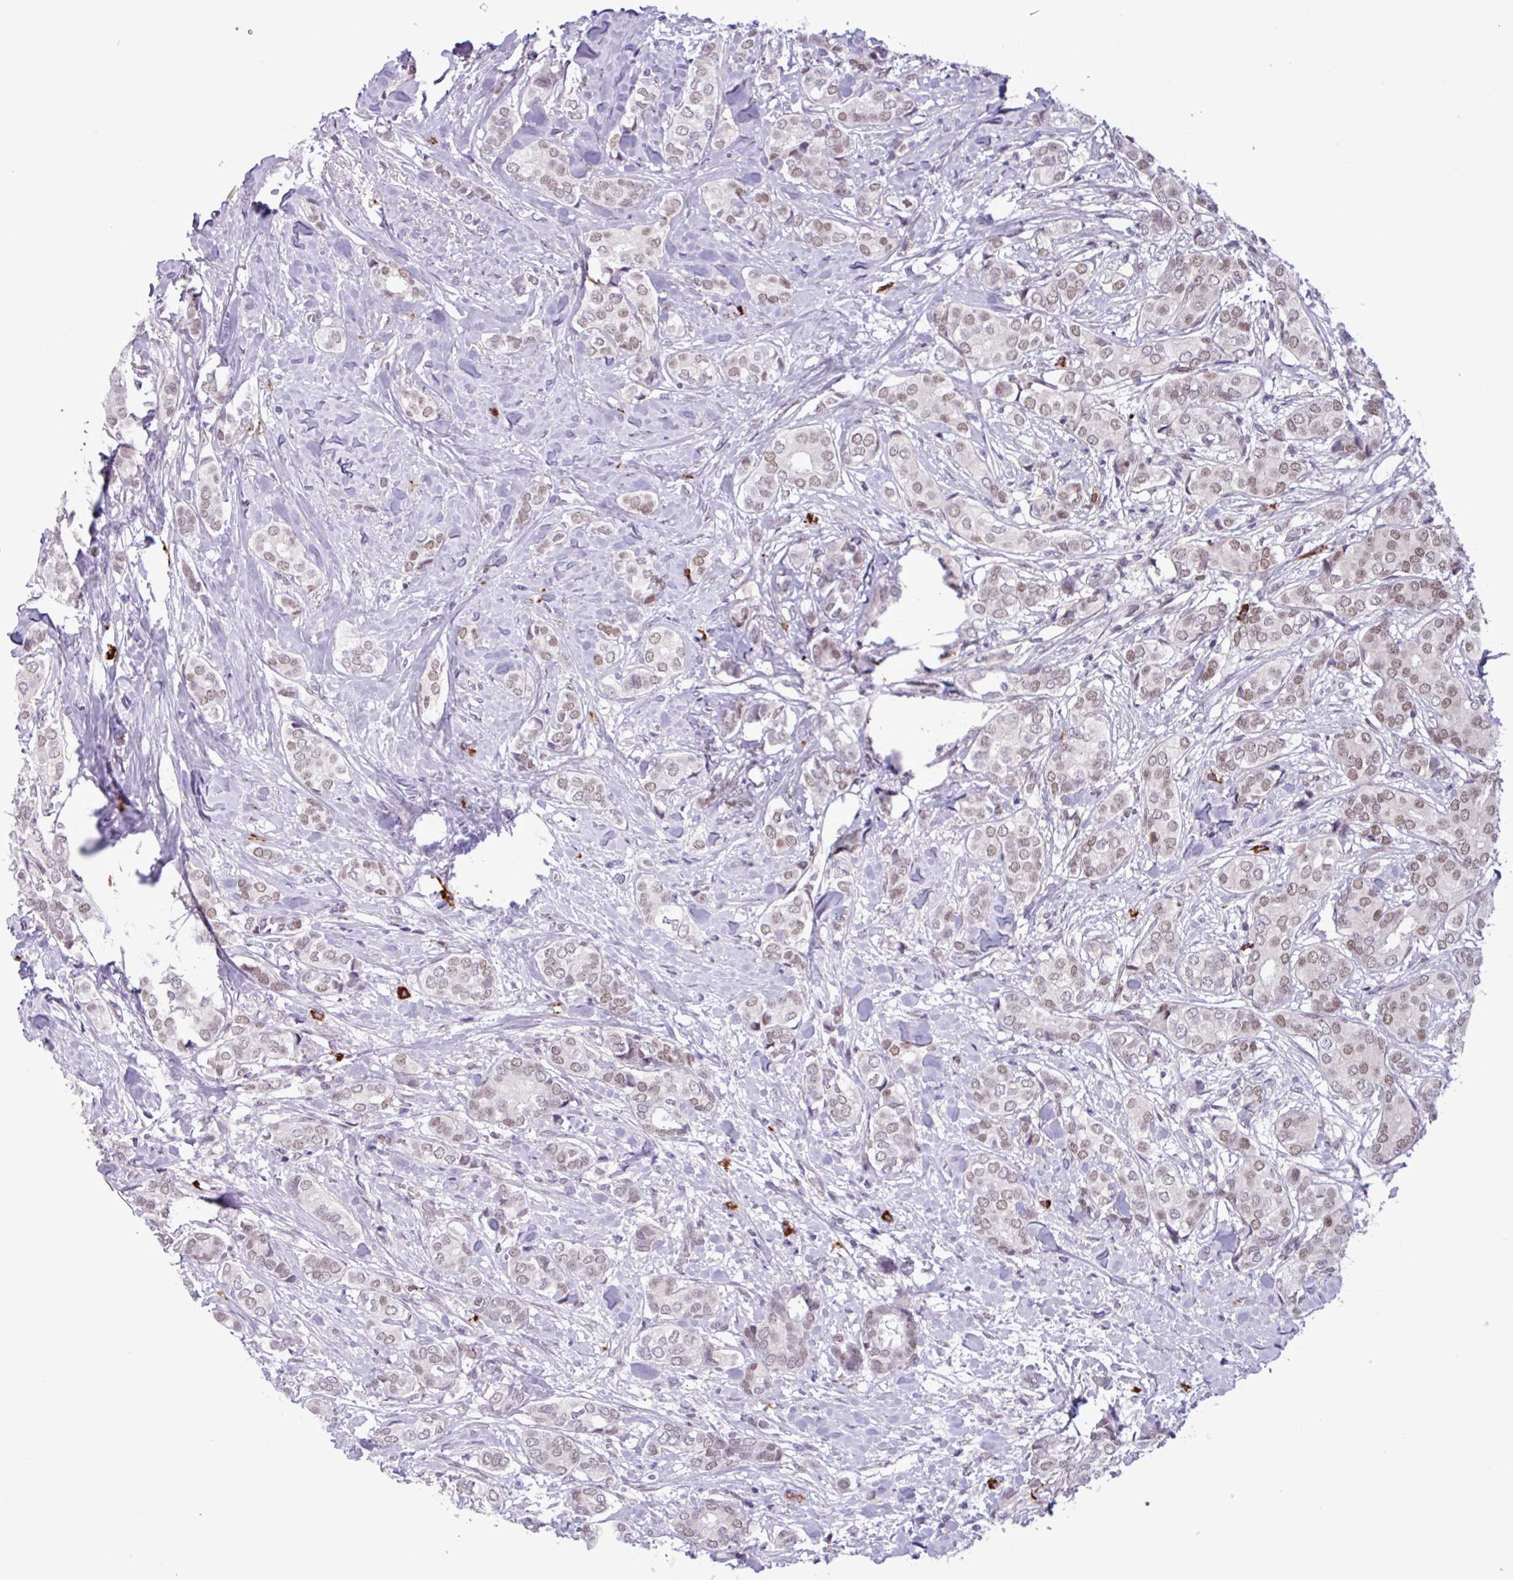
{"staining": {"intensity": "weak", "quantity": ">75%", "location": "nuclear"}, "tissue": "breast cancer", "cell_type": "Tumor cells", "image_type": "cancer", "snomed": [{"axis": "morphology", "description": "Duct carcinoma"}, {"axis": "topography", "description": "Breast"}], "caption": "Breast cancer stained with DAB (3,3'-diaminobenzidine) immunohistochemistry reveals low levels of weak nuclear staining in approximately >75% of tumor cells. The protein of interest is shown in brown color, while the nuclei are stained blue.", "gene": "NOTCH2", "patient": {"sex": "female", "age": 73}}